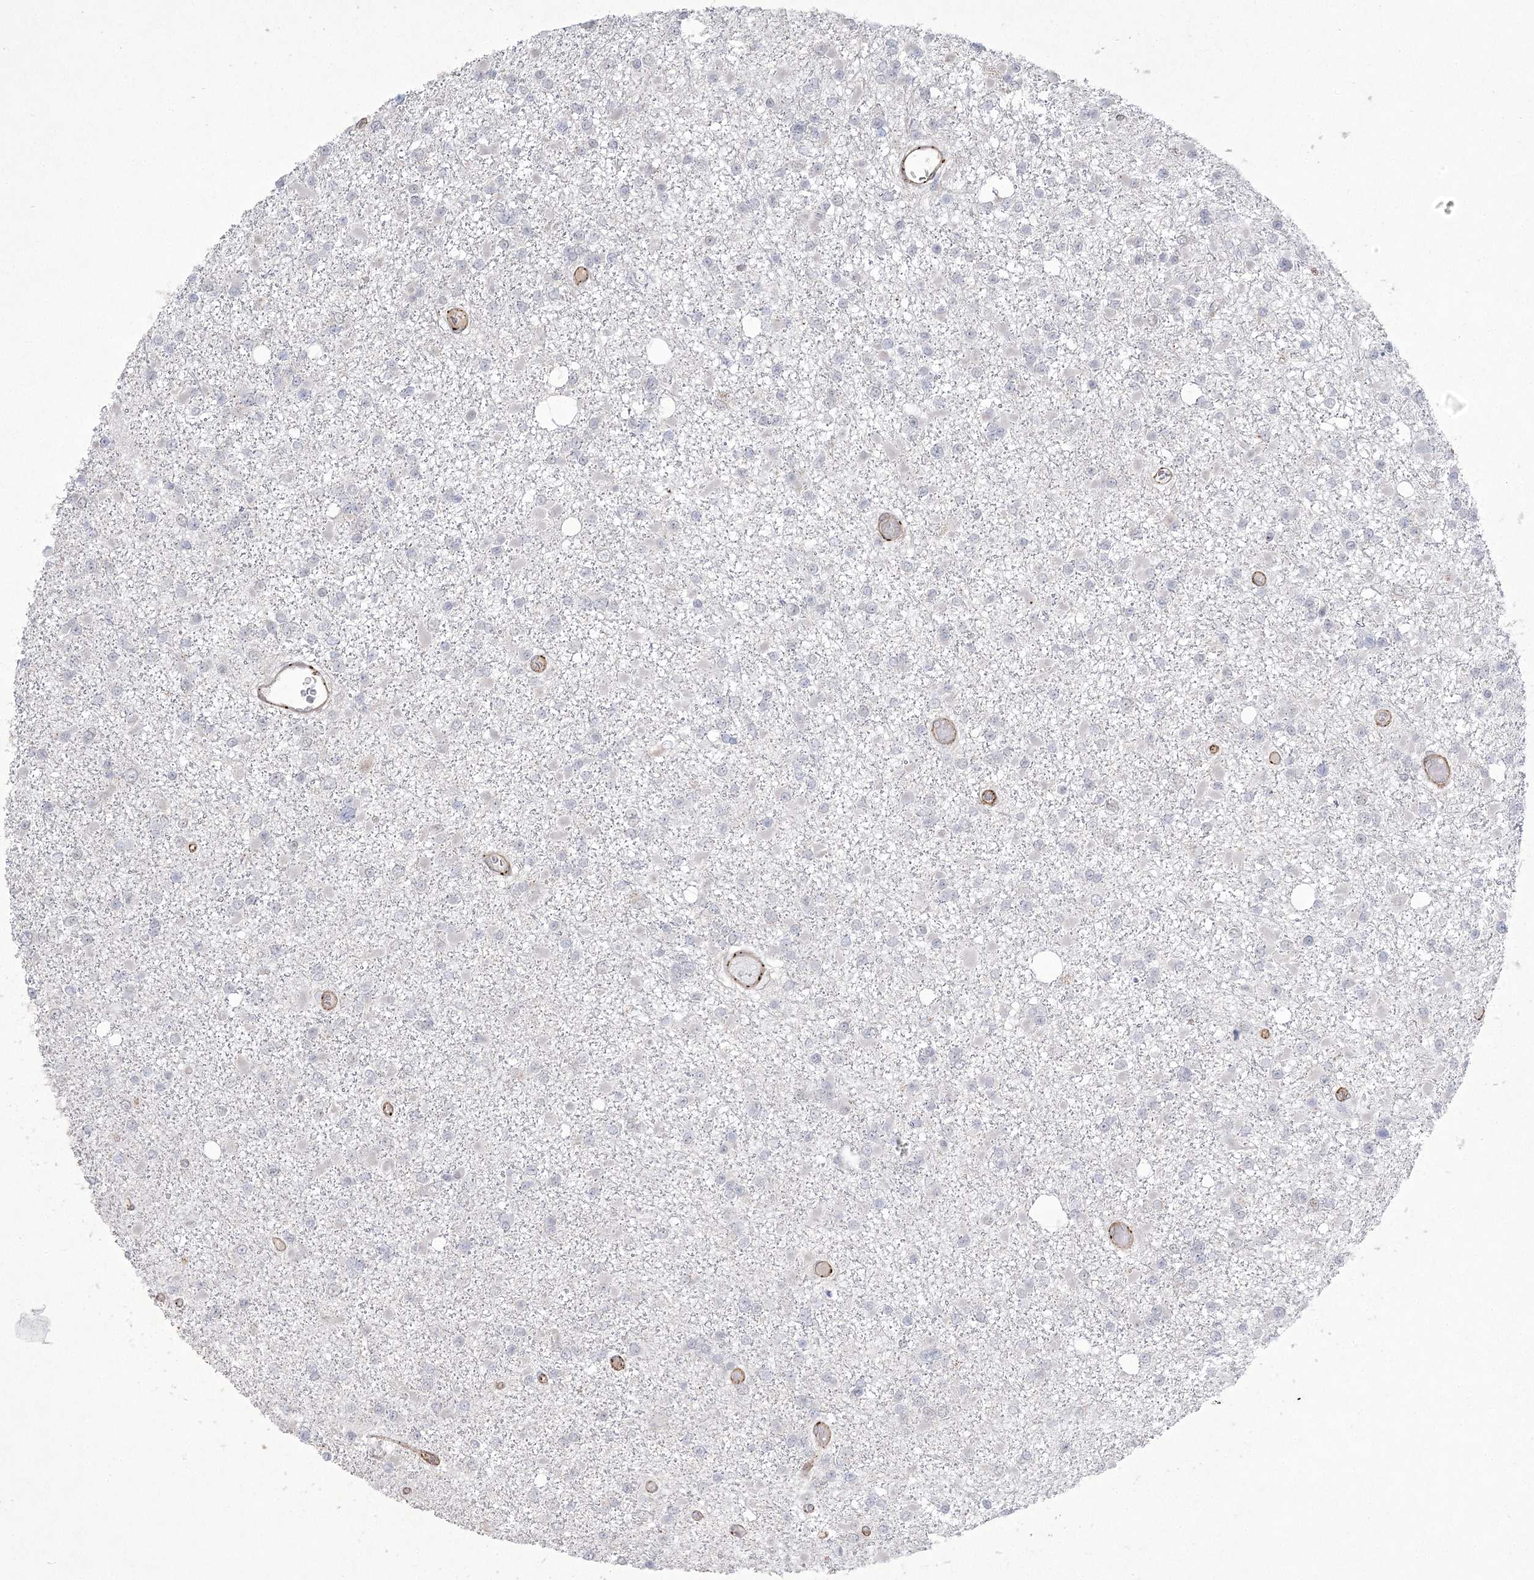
{"staining": {"intensity": "negative", "quantity": "none", "location": "none"}, "tissue": "glioma", "cell_type": "Tumor cells", "image_type": "cancer", "snomed": [{"axis": "morphology", "description": "Glioma, malignant, Low grade"}, {"axis": "topography", "description": "Brain"}], "caption": "An immunohistochemistry histopathology image of glioma is shown. There is no staining in tumor cells of glioma. (Brightfield microscopy of DAB (3,3'-diaminobenzidine) immunohistochemistry at high magnification).", "gene": "AMTN", "patient": {"sex": "female", "age": 22}}